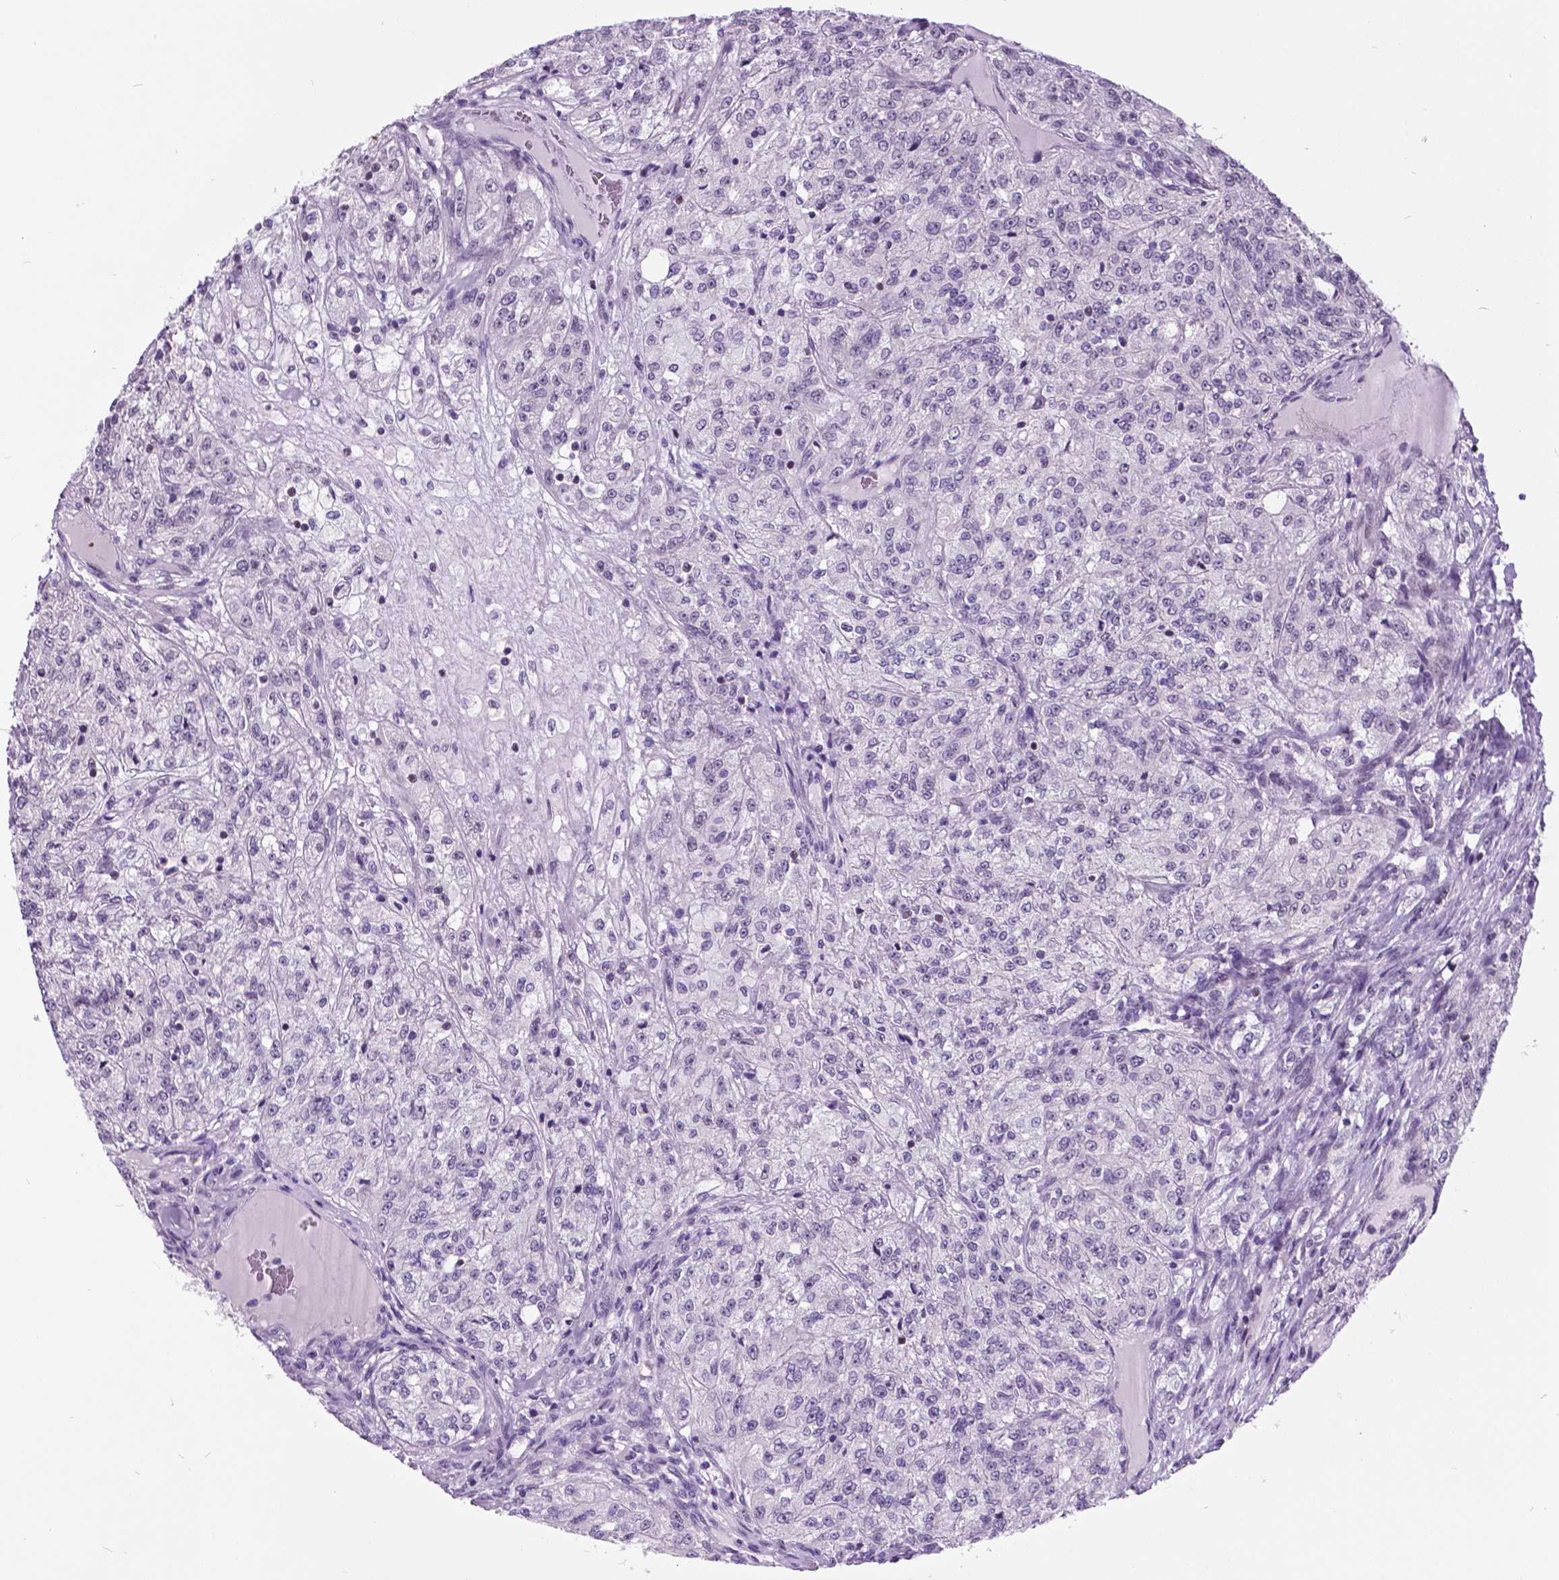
{"staining": {"intensity": "negative", "quantity": "none", "location": "none"}, "tissue": "renal cancer", "cell_type": "Tumor cells", "image_type": "cancer", "snomed": [{"axis": "morphology", "description": "Adenocarcinoma, NOS"}, {"axis": "topography", "description": "Kidney"}], "caption": "Tumor cells show no significant protein expression in renal adenocarcinoma.", "gene": "DPF3", "patient": {"sex": "female", "age": 63}}